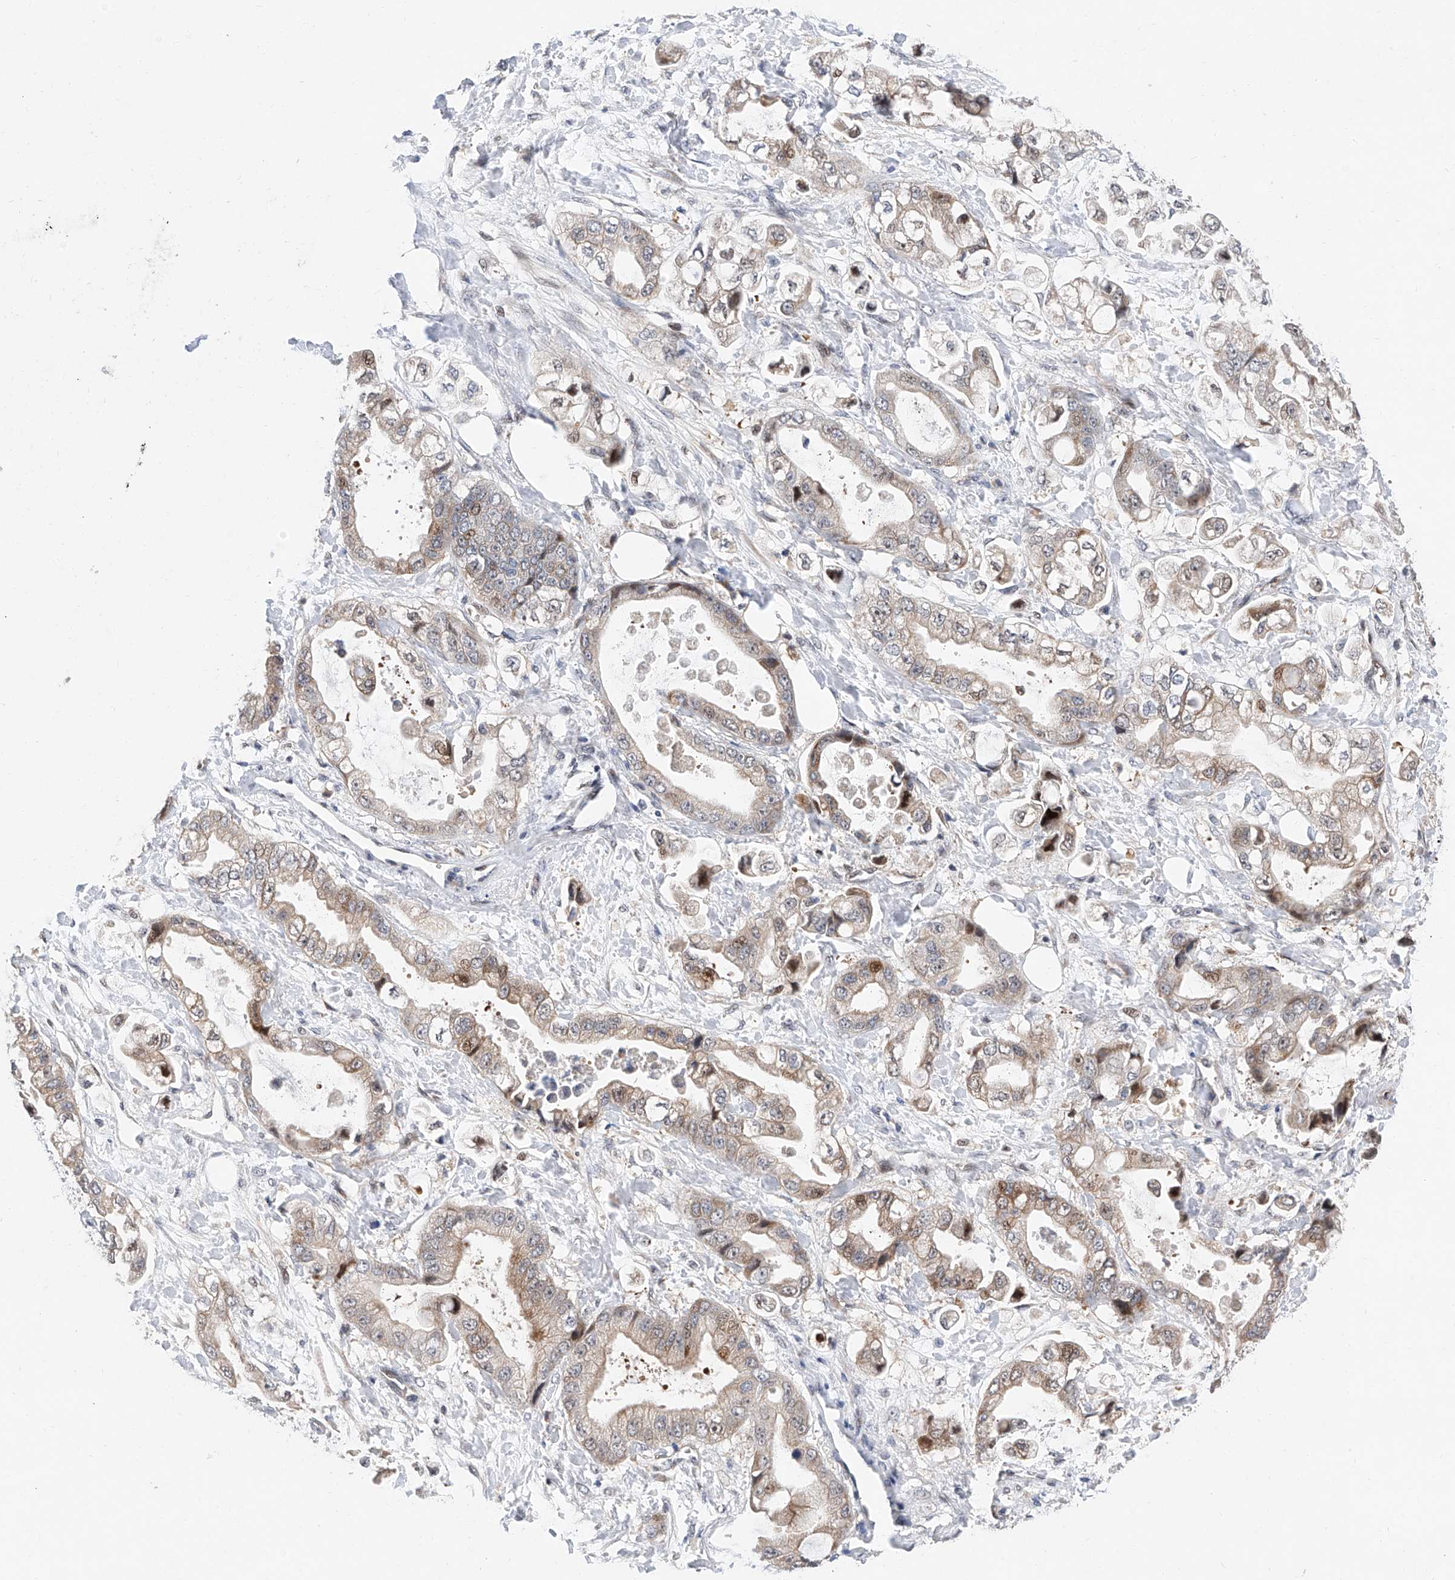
{"staining": {"intensity": "moderate", "quantity": "25%-75%", "location": "cytoplasmic/membranous,nuclear"}, "tissue": "stomach cancer", "cell_type": "Tumor cells", "image_type": "cancer", "snomed": [{"axis": "morphology", "description": "Adenocarcinoma, NOS"}, {"axis": "topography", "description": "Stomach"}], "caption": "There is medium levels of moderate cytoplasmic/membranous and nuclear positivity in tumor cells of stomach adenocarcinoma, as demonstrated by immunohistochemical staining (brown color).", "gene": "FUCA2", "patient": {"sex": "male", "age": 62}}